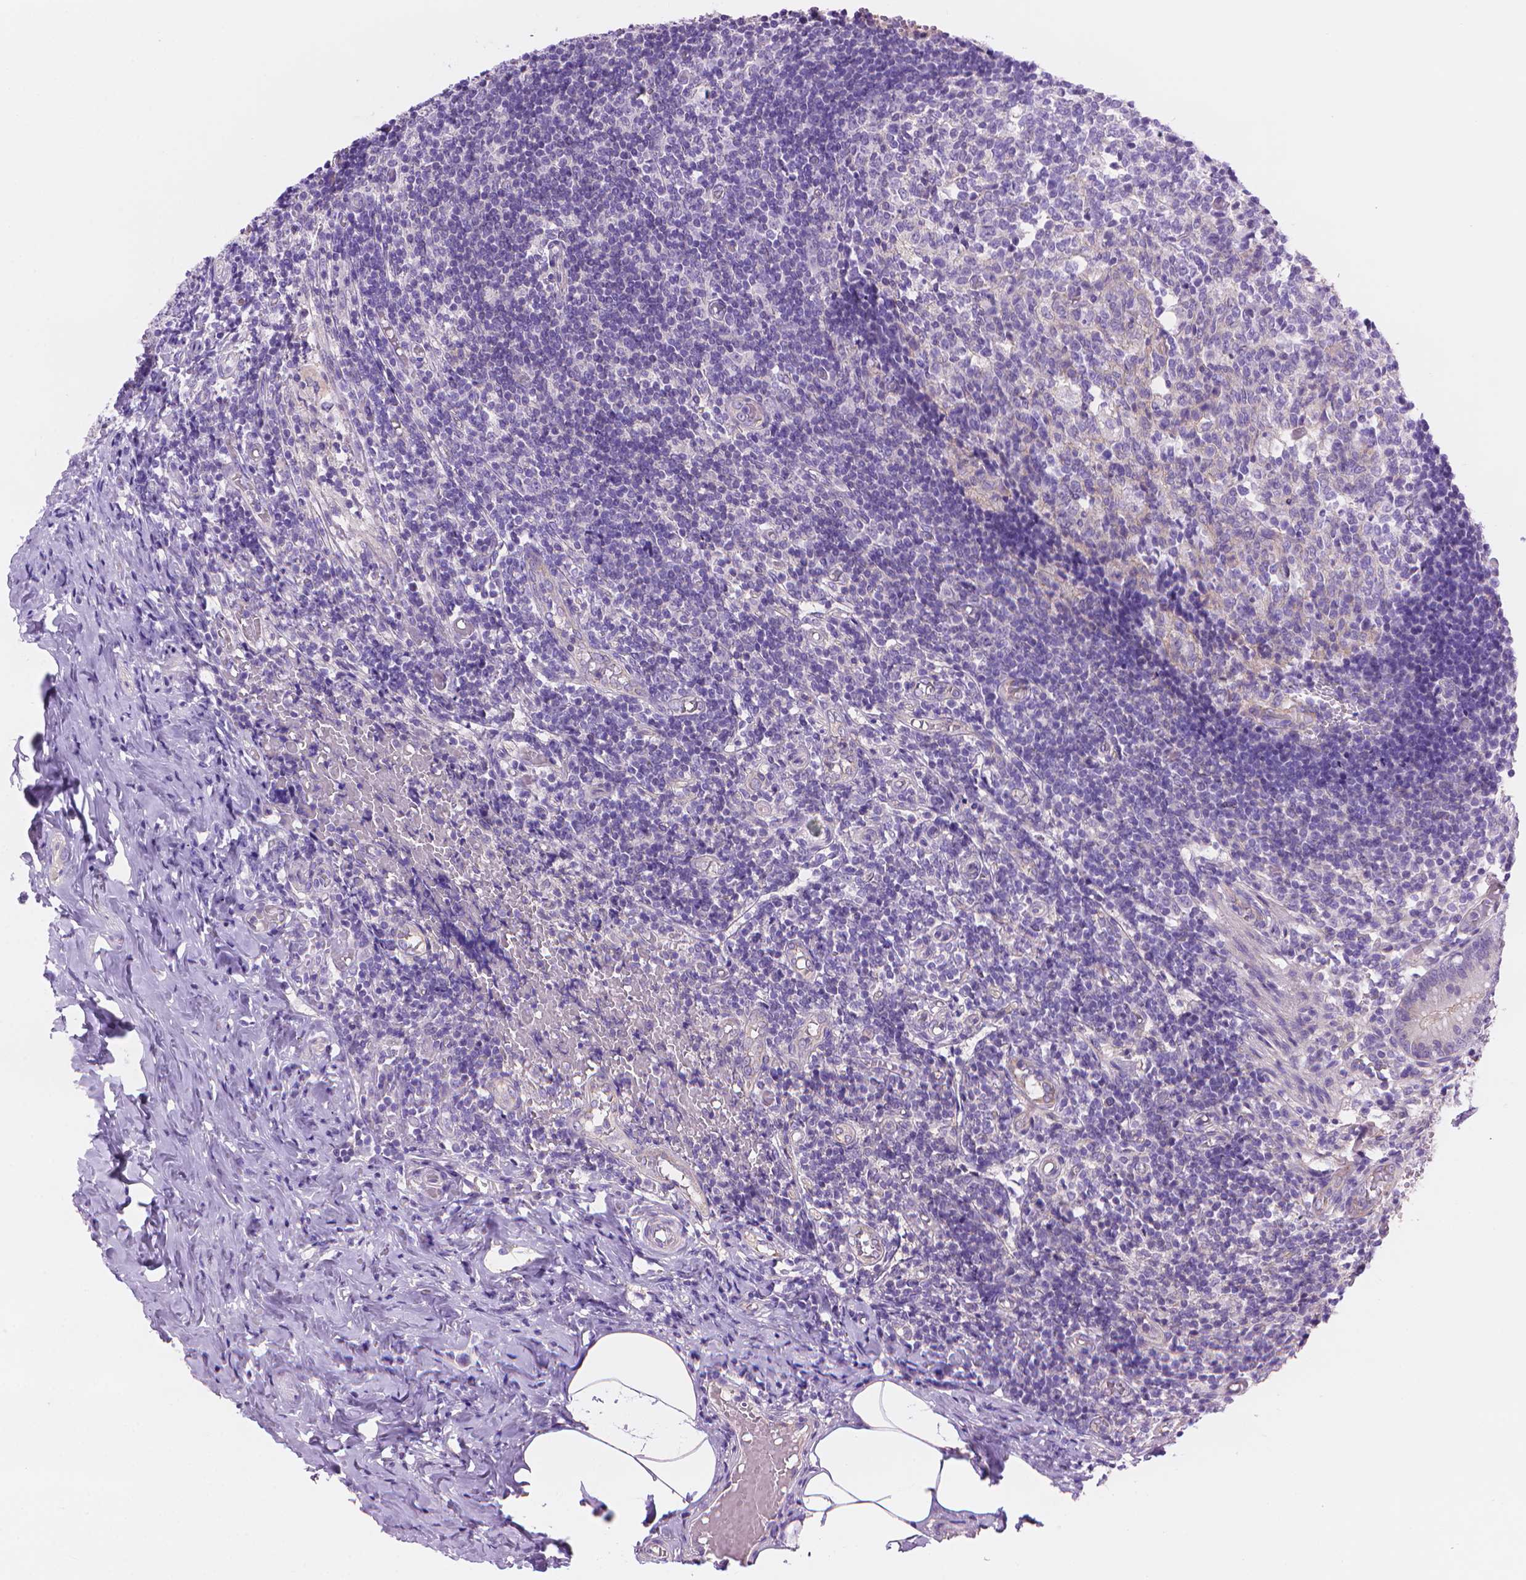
{"staining": {"intensity": "weak", "quantity": ">75%", "location": "cytoplasmic/membranous"}, "tissue": "appendix", "cell_type": "Glandular cells", "image_type": "normal", "snomed": [{"axis": "morphology", "description": "Normal tissue, NOS"}, {"axis": "topography", "description": "Appendix"}], "caption": "Immunohistochemistry (DAB) staining of normal human appendix displays weak cytoplasmic/membranous protein positivity in approximately >75% of glandular cells.", "gene": "AMMECR1L", "patient": {"sex": "female", "age": 32}}